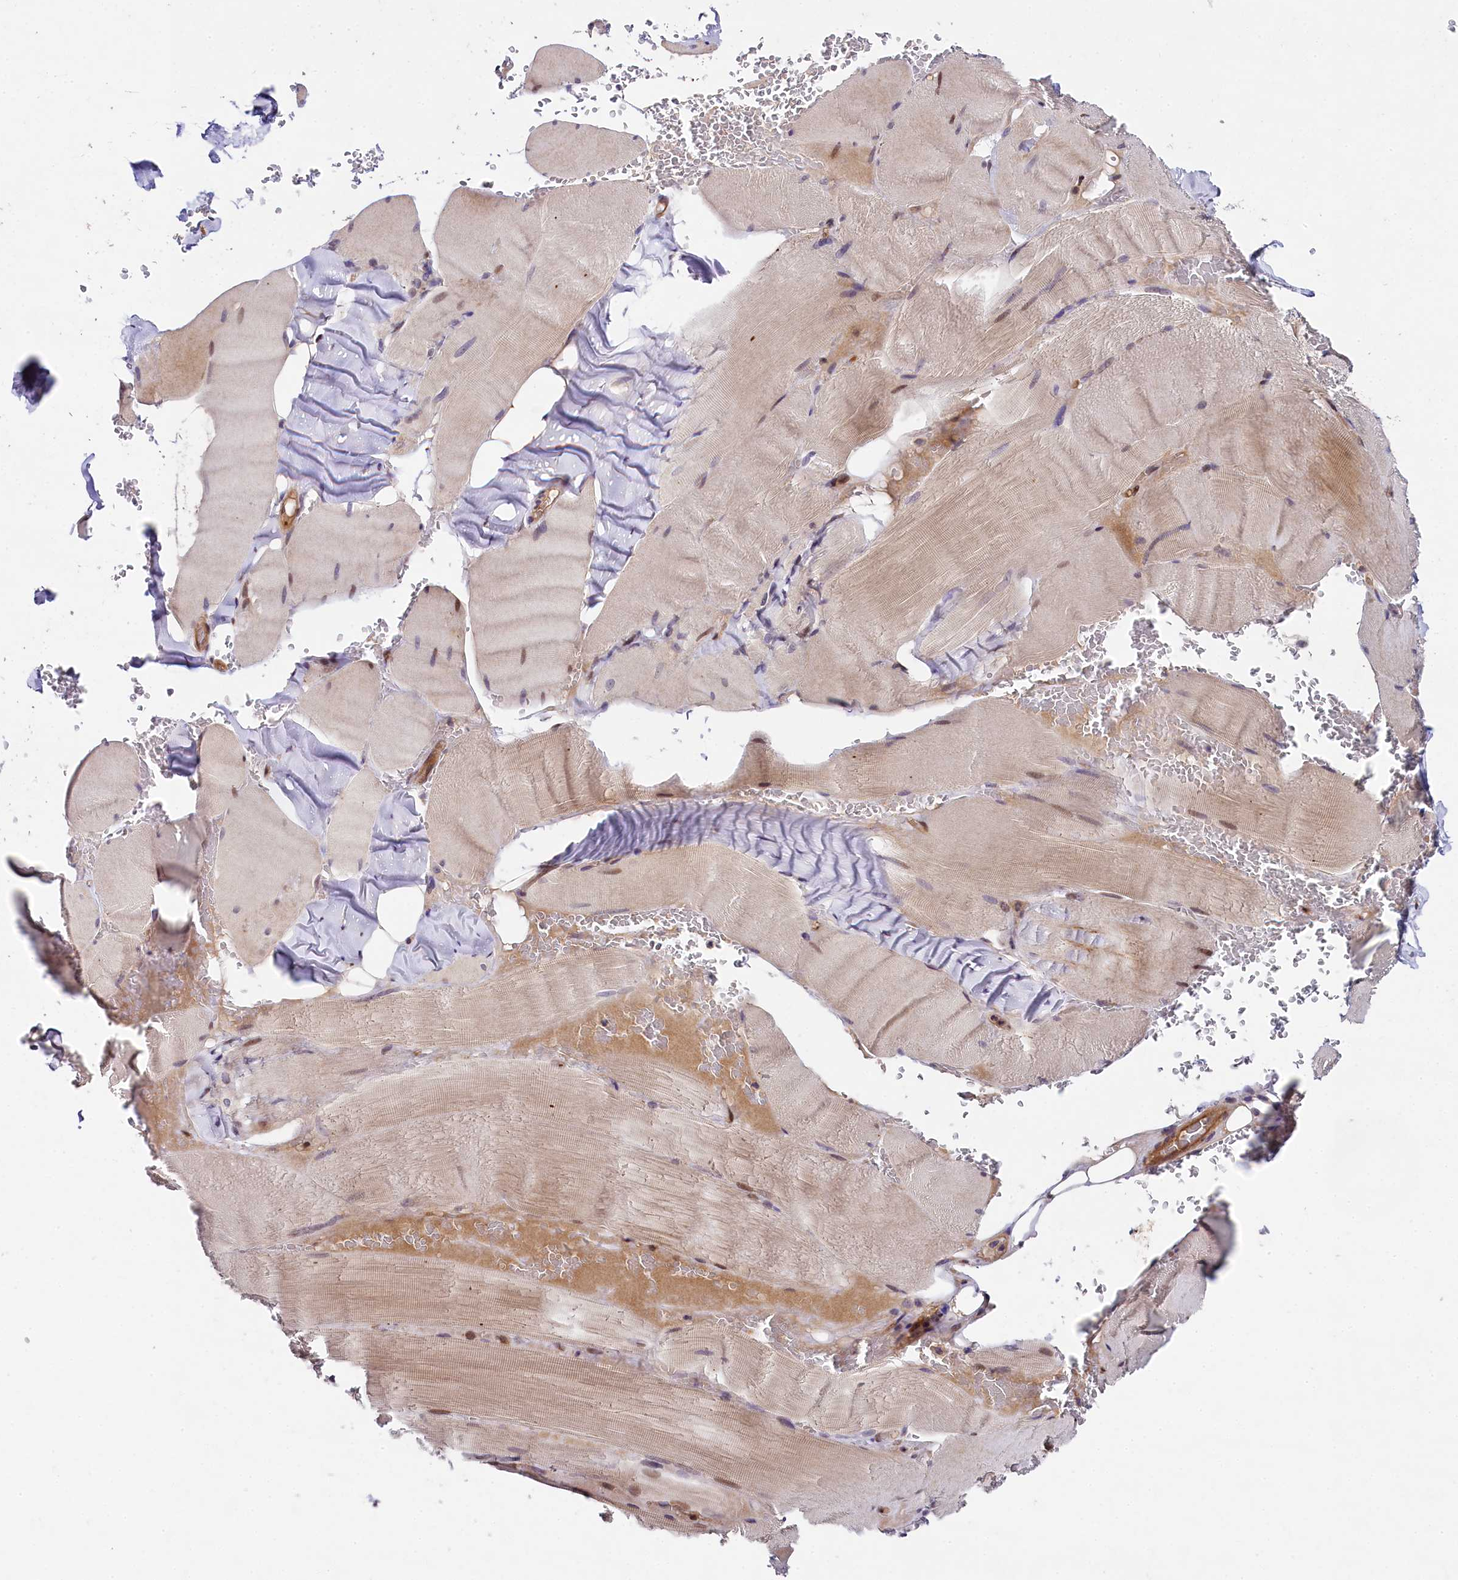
{"staining": {"intensity": "weak", "quantity": "<25%", "location": "cytoplasmic/membranous,nuclear"}, "tissue": "skeletal muscle", "cell_type": "Myocytes", "image_type": "normal", "snomed": [{"axis": "morphology", "description": "Normal tissue, NOS"}, {"axis": "topography", "description": "Skeletal muscle"}, {"axis": "topography", "description": "Head-Neck"}], "caption": "This is an IHC photomicrograph of normal human skeletal muscle. There is no expression in myocytes.", "gene": "SNRK", "patient": {"sex": "male", "age": 66}}